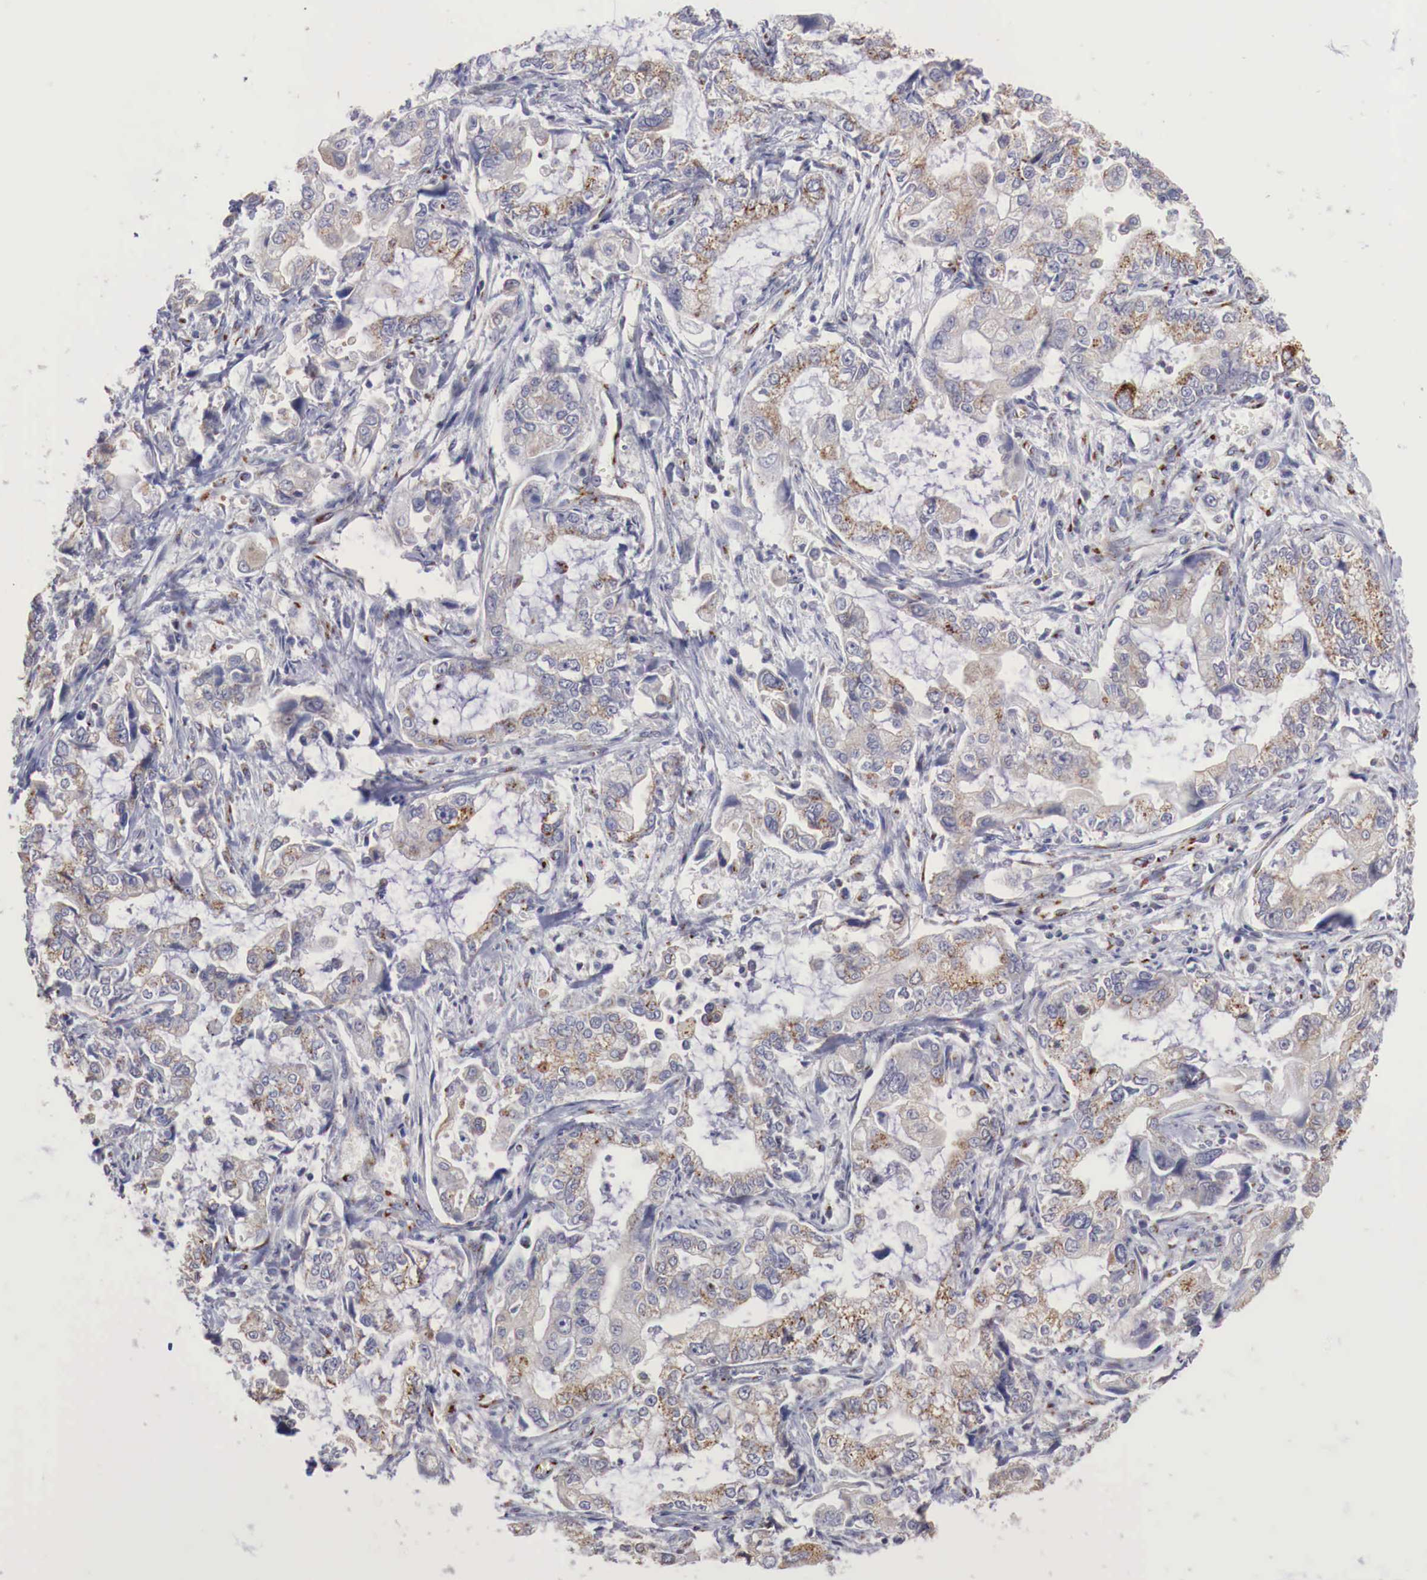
{"staining": {"intensity": "weak", "quantity": "25%-75%", "location": "cytoplasmic/membranous"}, "tissue": "stomach cancer", "cell_type": "Tumor cells", "image_type": "cancer", "snomed": [{"axis": "morphology", "description": "Adenocarcinoma, NOS"}, {"axis": "topography", "description": "Pancreas"}, {"axis": "topography", "description": "Stomach, upper"}], "caption": "Stomach cancer (adenocarcinoma) tissue shows weak cytoplasmic/membranous expression in about 25%-75% of tumor cells", "gene": "SYAP1", "patient": {"sex": "male", "age": 77}}